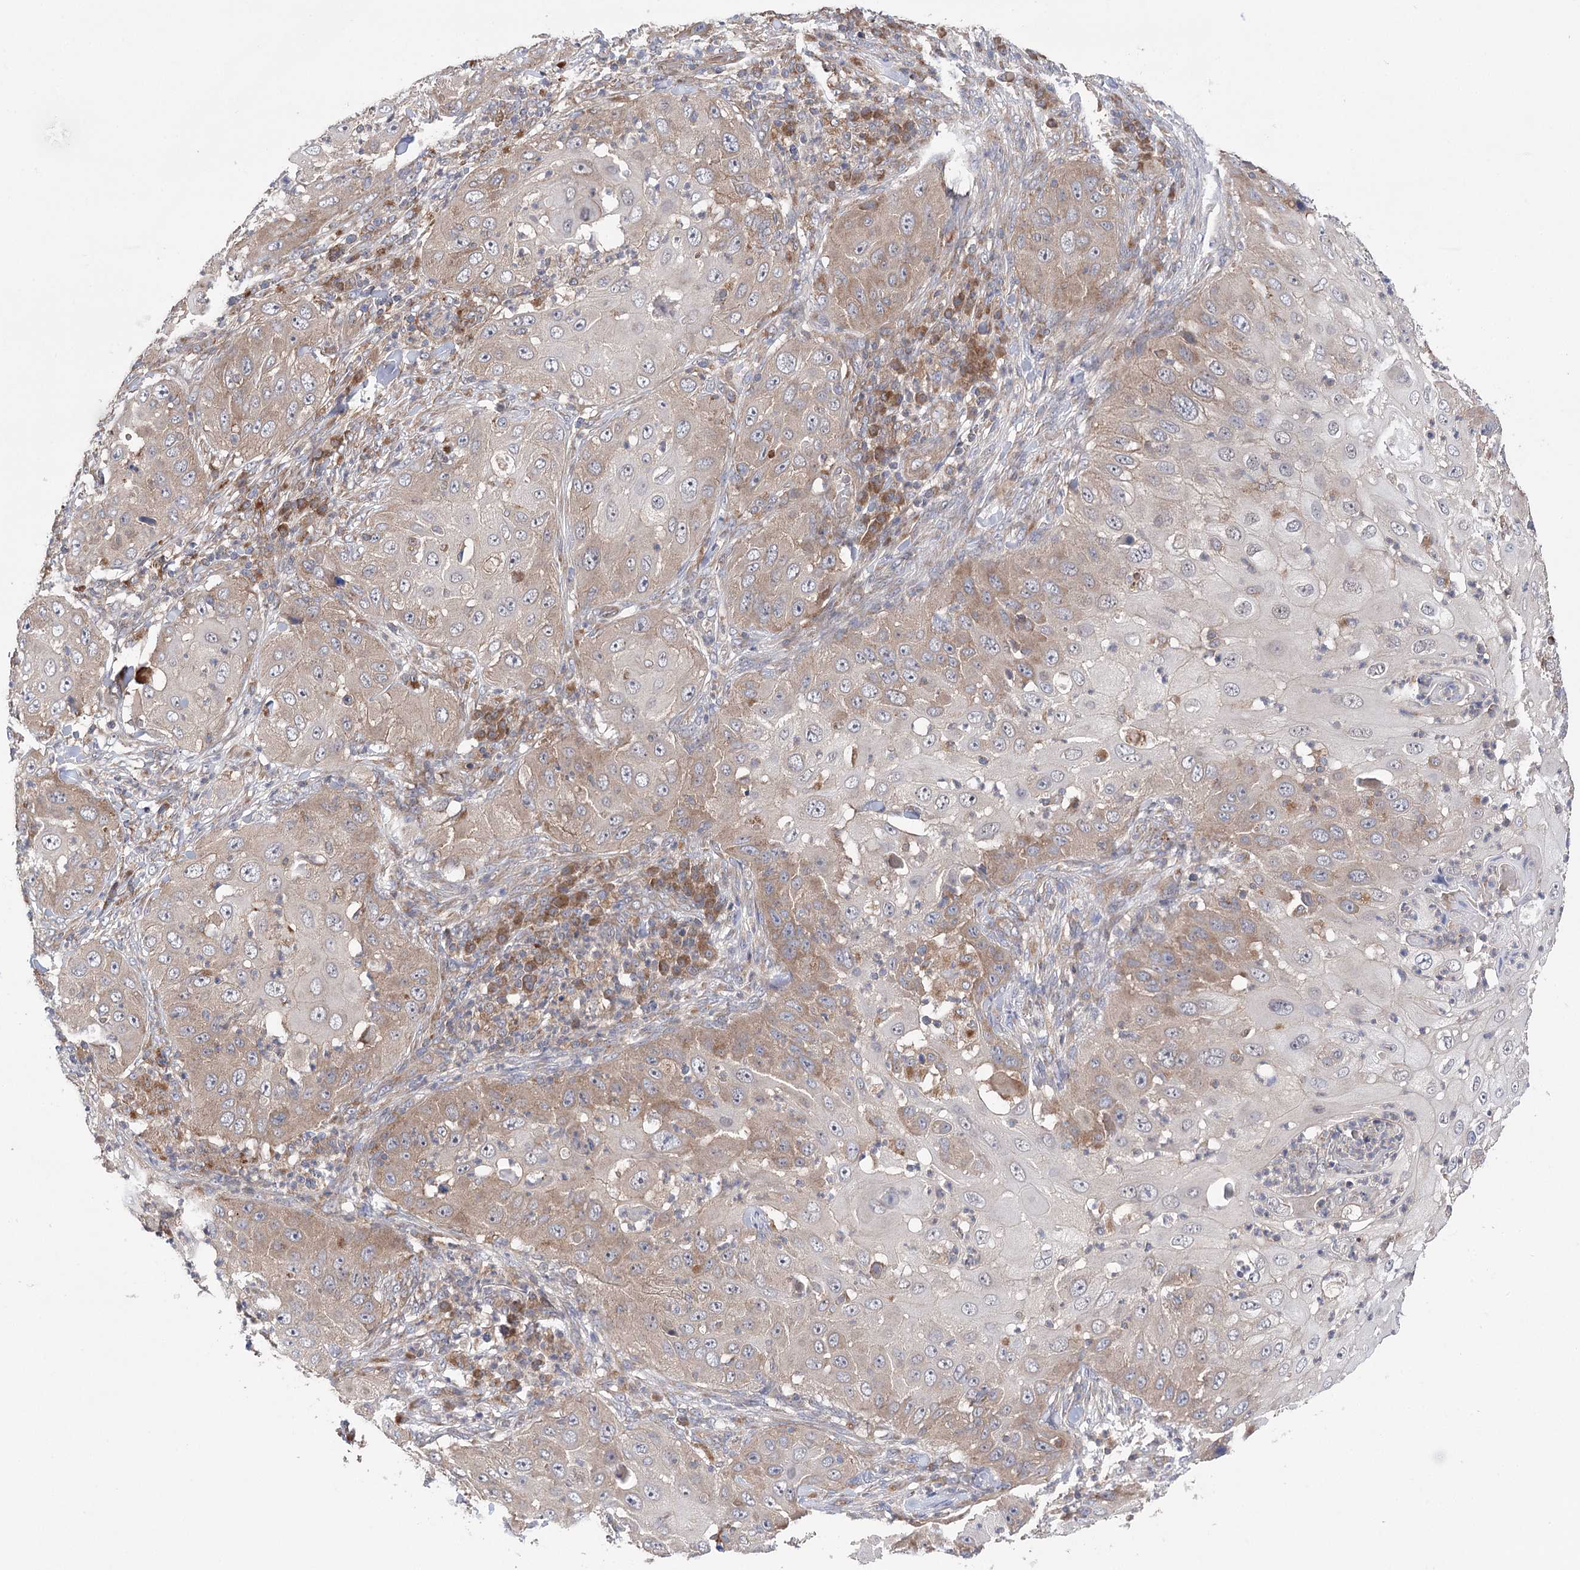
{"staining": {"intensity": "moderate", "quantity": "25%-75%", "location": "cytoplasmic/membranous"}, "tissue": "skin cancer", "cell_type": "Tumor cells", "image_type": "cancer", "snomed": [{"axis": "morphology", "description": "Squamous cell carcinoma, NOS"}, {"axis": "topography", "description": "Skin"}], "caption": "Immunohistochemical staining of human skin cancer (squamous cell carcinoma) shows medium levels of moderate cytoplasmic/membranous protein positivity in approximately 25%-75% of tumor cells. The staining was performed using DAB, with brown indicating positive protein expression. Nuclei are stained blue with hematoxylin.", "gene": "VPS37B", "patient": {"sex": "female", "age": 44}}